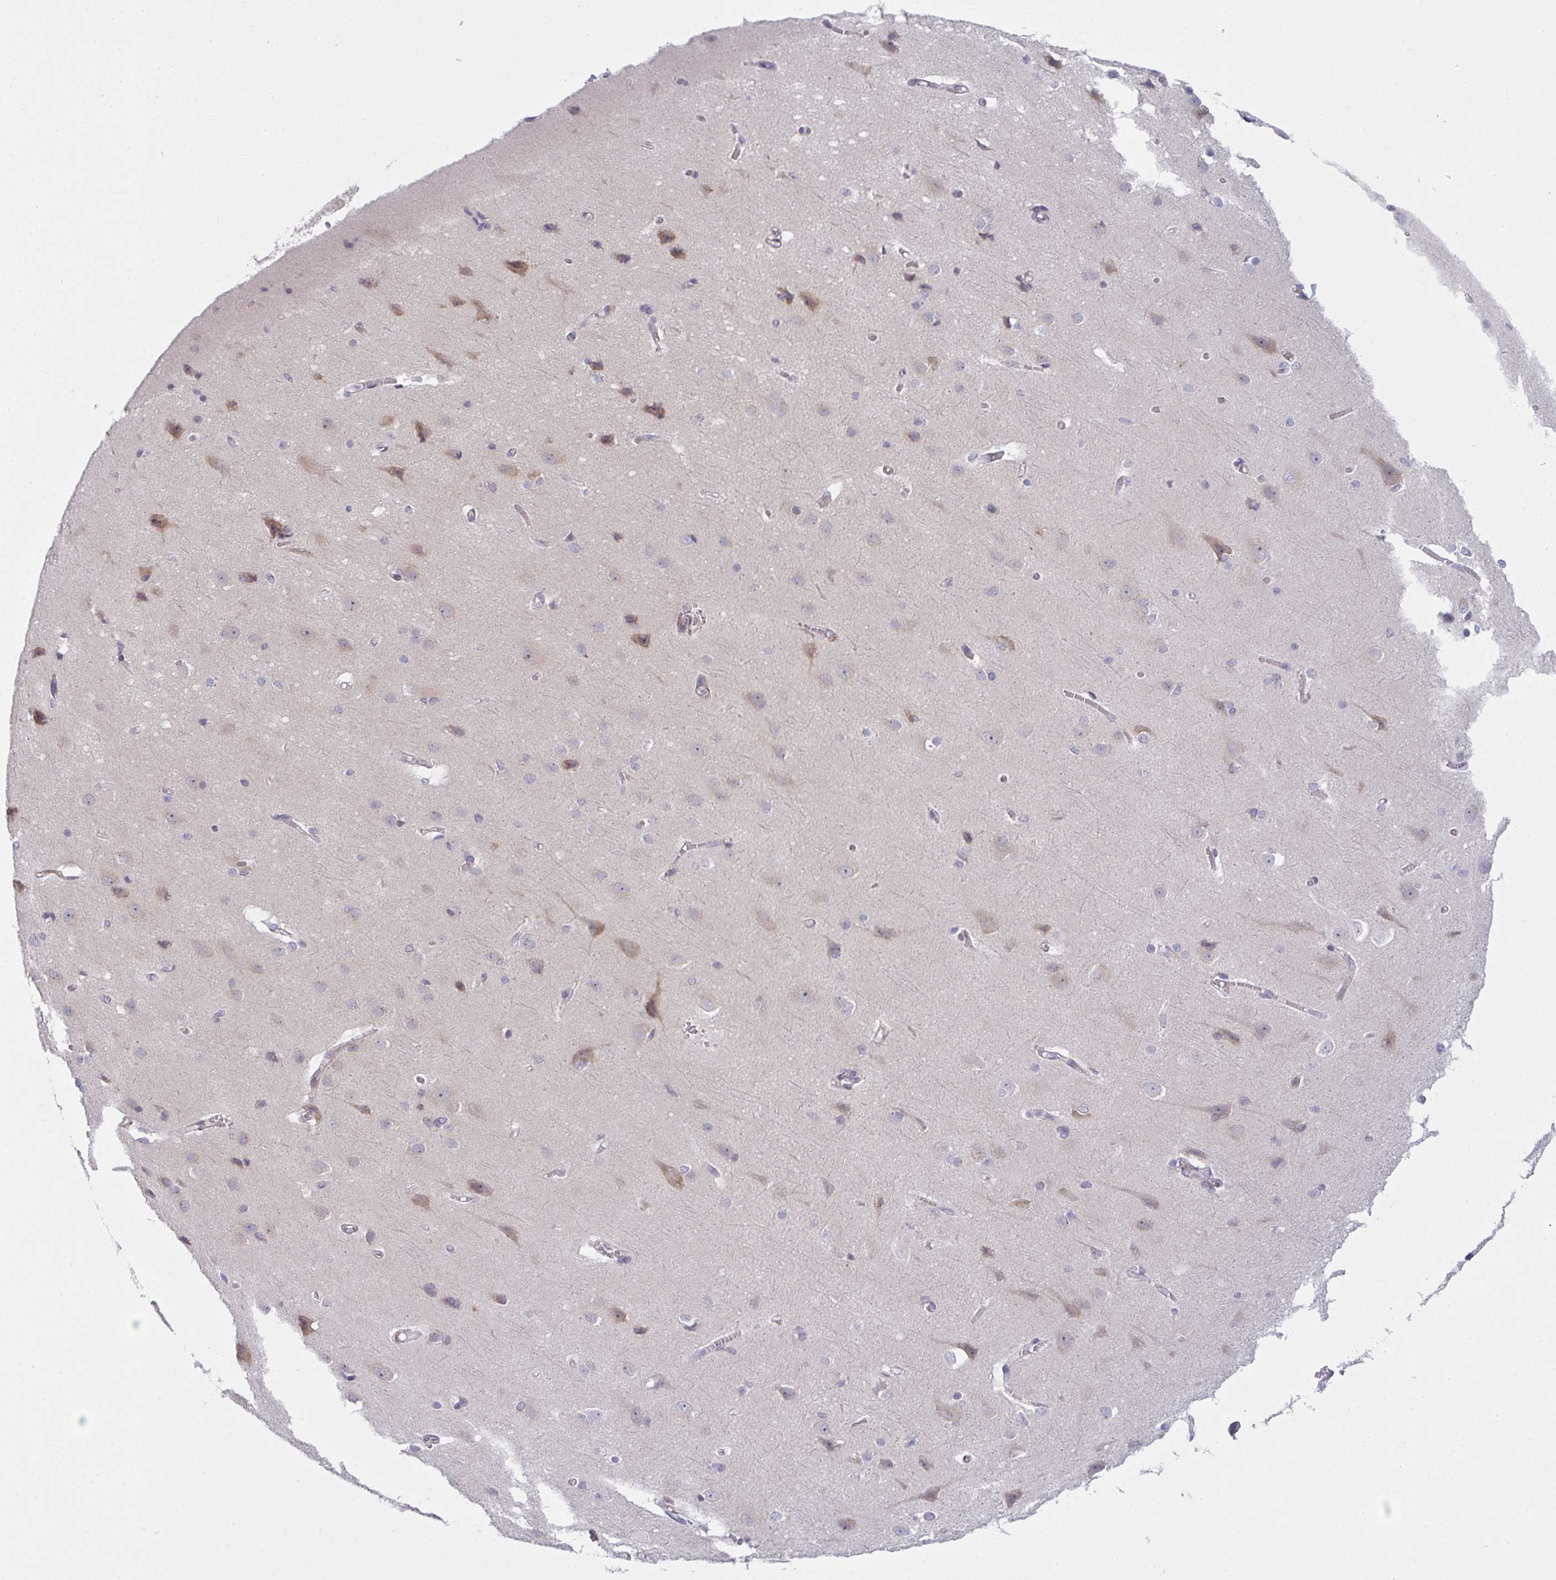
{"staining": {"intensity": "negative", "quantity": "none", "location": "none"}, "tissue": "cerebral cortex", "cell_type": "Endothelial cells", "image_type": "normal", "snomed": [{"axis": "morphology", "description": "Normal tissue, NOS"}, {"axis": "topography", "description": "Cerebral cortex"}], "caption": "A high-resolution photomicrograph shows immunohistochemistry staining of normal cerebral cortex, which exhibits no significant expression in endothelial cells. Nuclei are stained in blue.", "gene": "CD80", "patient": {"sex": "male", "age": 37}}